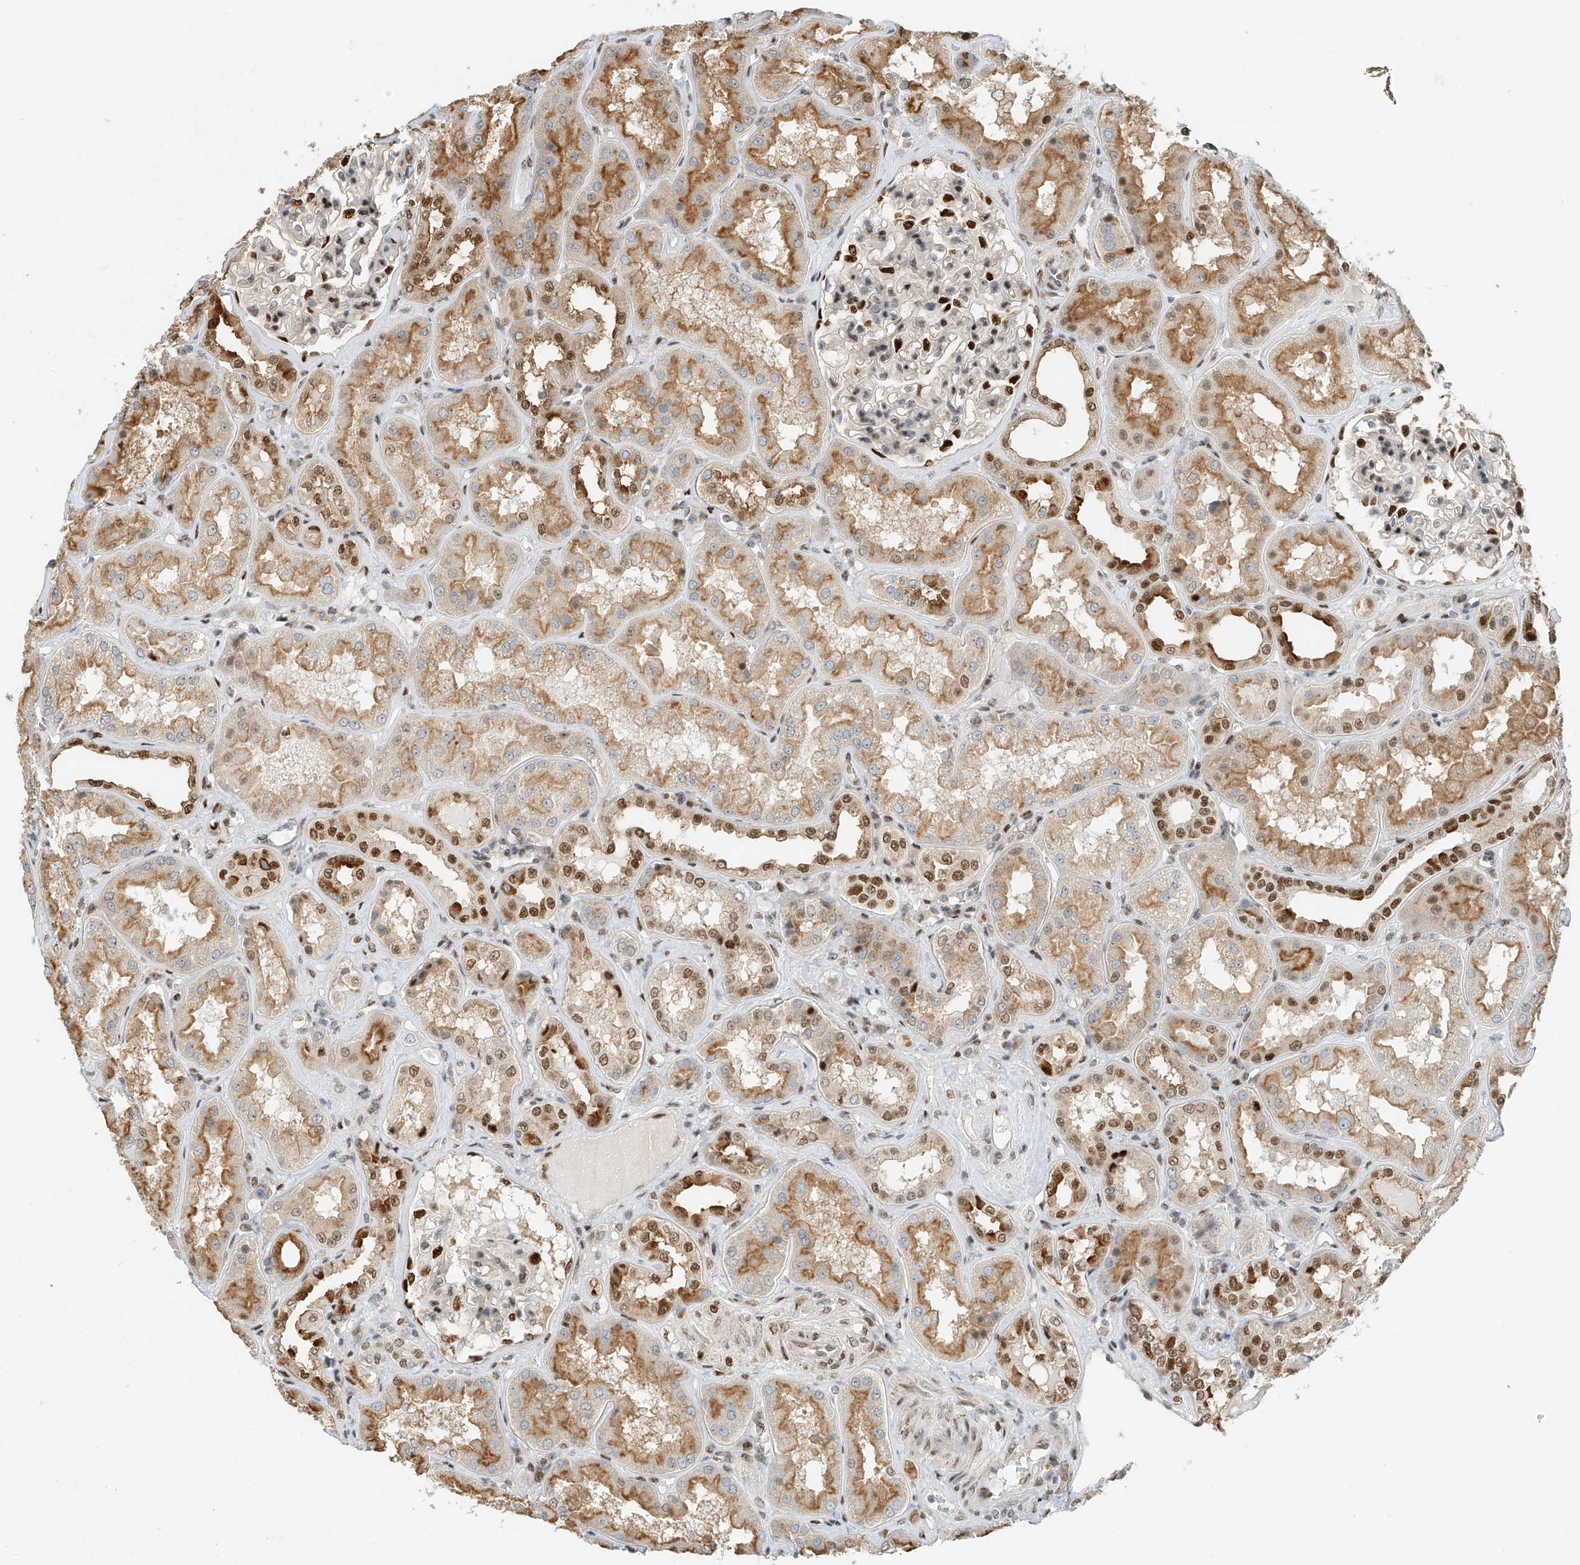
{"staining": {"intensity": "strong", "quantity": "25%-75%", "location": "nuclear"}, "tissue": "kidney", "cell_type": "Cells in glomeruli", "image_type": "normal", "snomed": [{"axis": "morphology", "description": "Normal tissue, NOS"}, {"axis": "topography", "description": "Kidney"}], "caption": "A brown stain highlights strong nuclear expression of a protein in cells in glomeruli of normal kidney.", "gene": "ZNF514", "patient": {"sex": "female", "age": 56}}